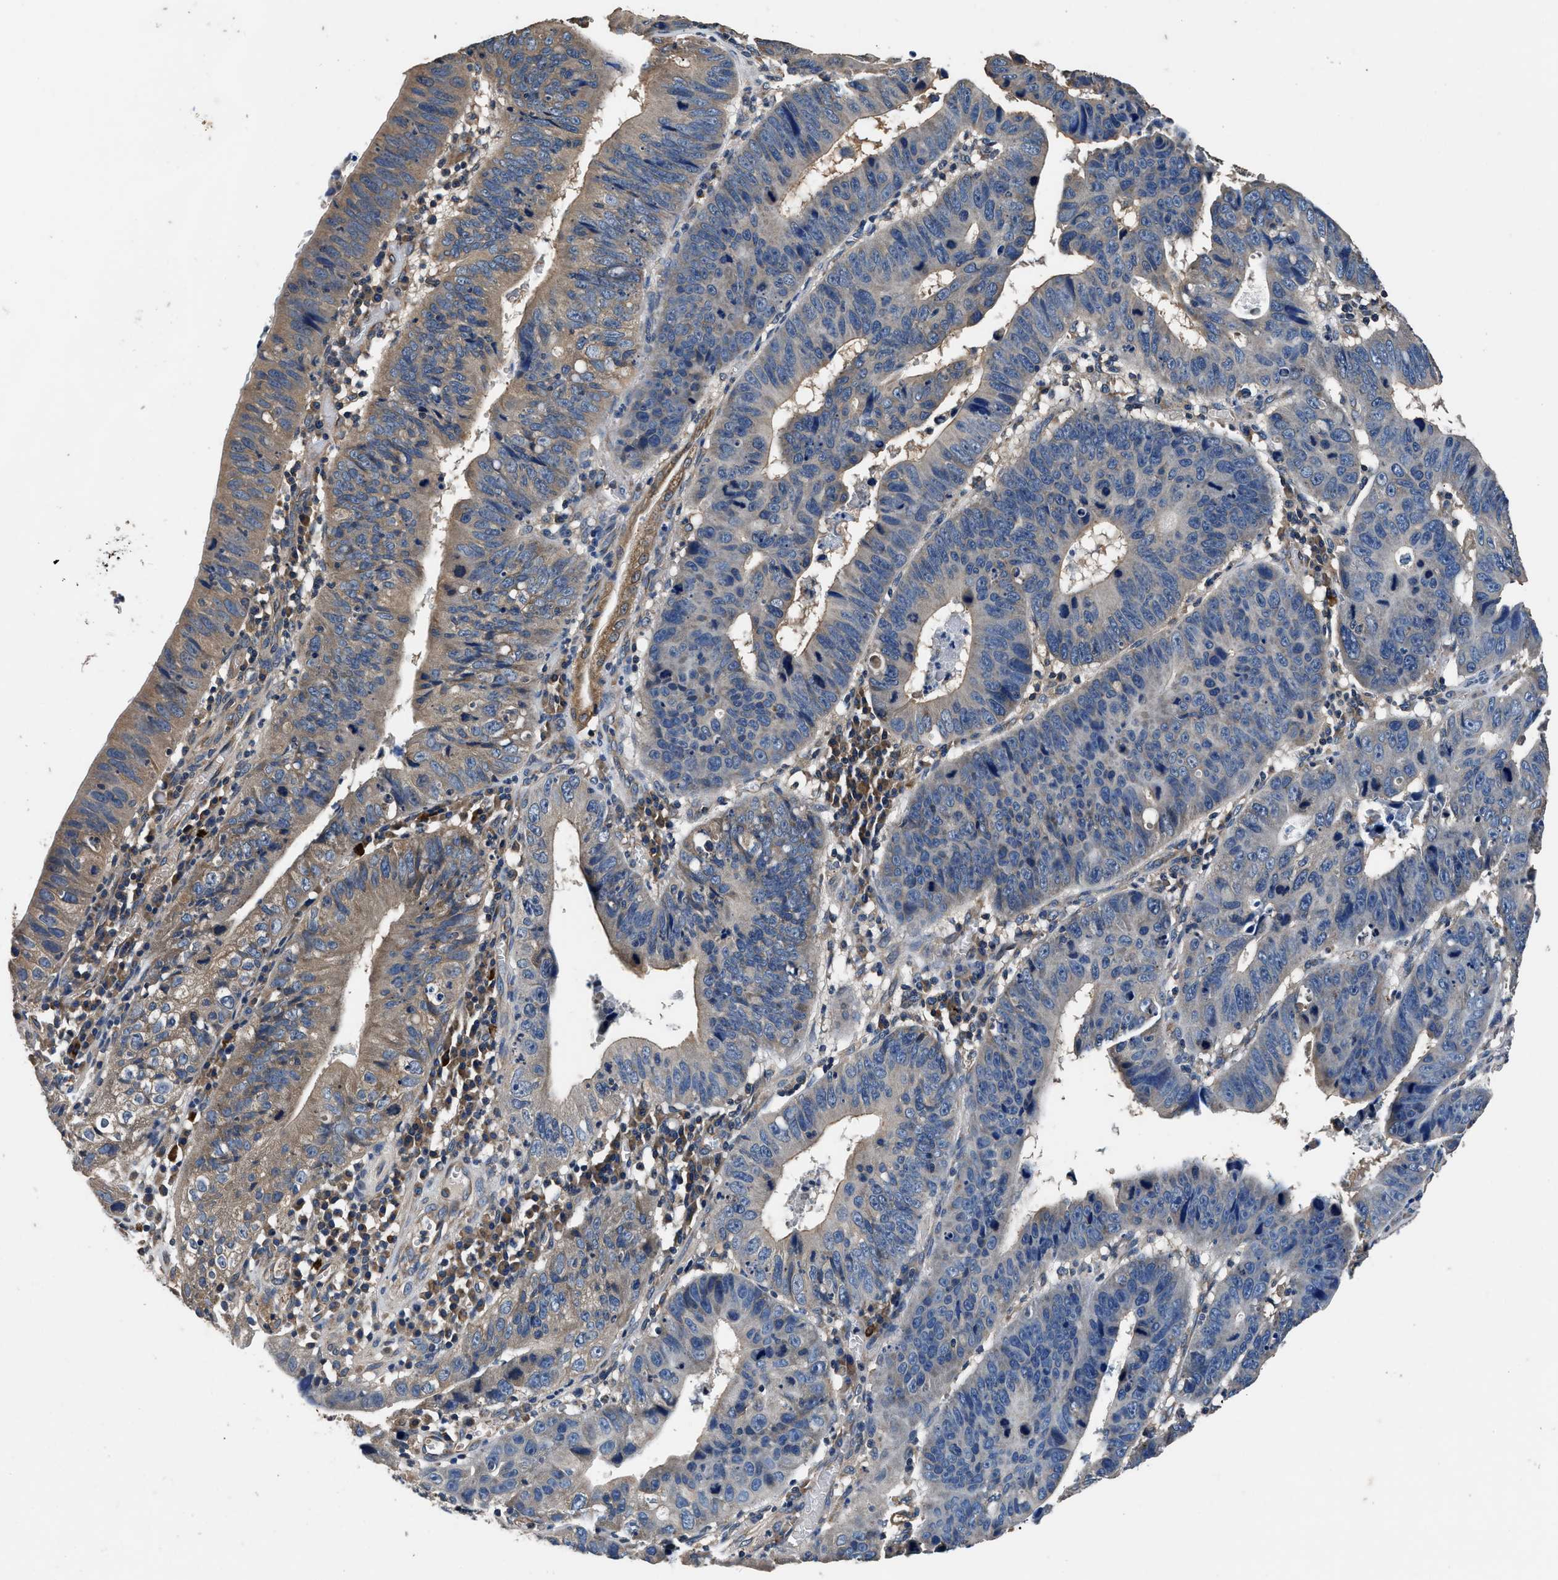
{"staining": {"intensity": "weak", "quantity": ">75%", "location": "cytoplasmic/membranous"}, "tissue": "stomach cancer", "cell_type": "Tumor cells", "image_type": "cancer", "snomed": [{"axis": "morphology", "description": "Adenocarcinoma, NOS"}, {"axis": "topography", "description": "Stomach"}], "caption": "Immunohistochemical staining of human stomach cancer displays low levels of weak cytoplasmic/membranous protein expression in about >75% of tumor cells.", "gene": "DHRS7B", "patient": {"sex": "male", "age": 59}}